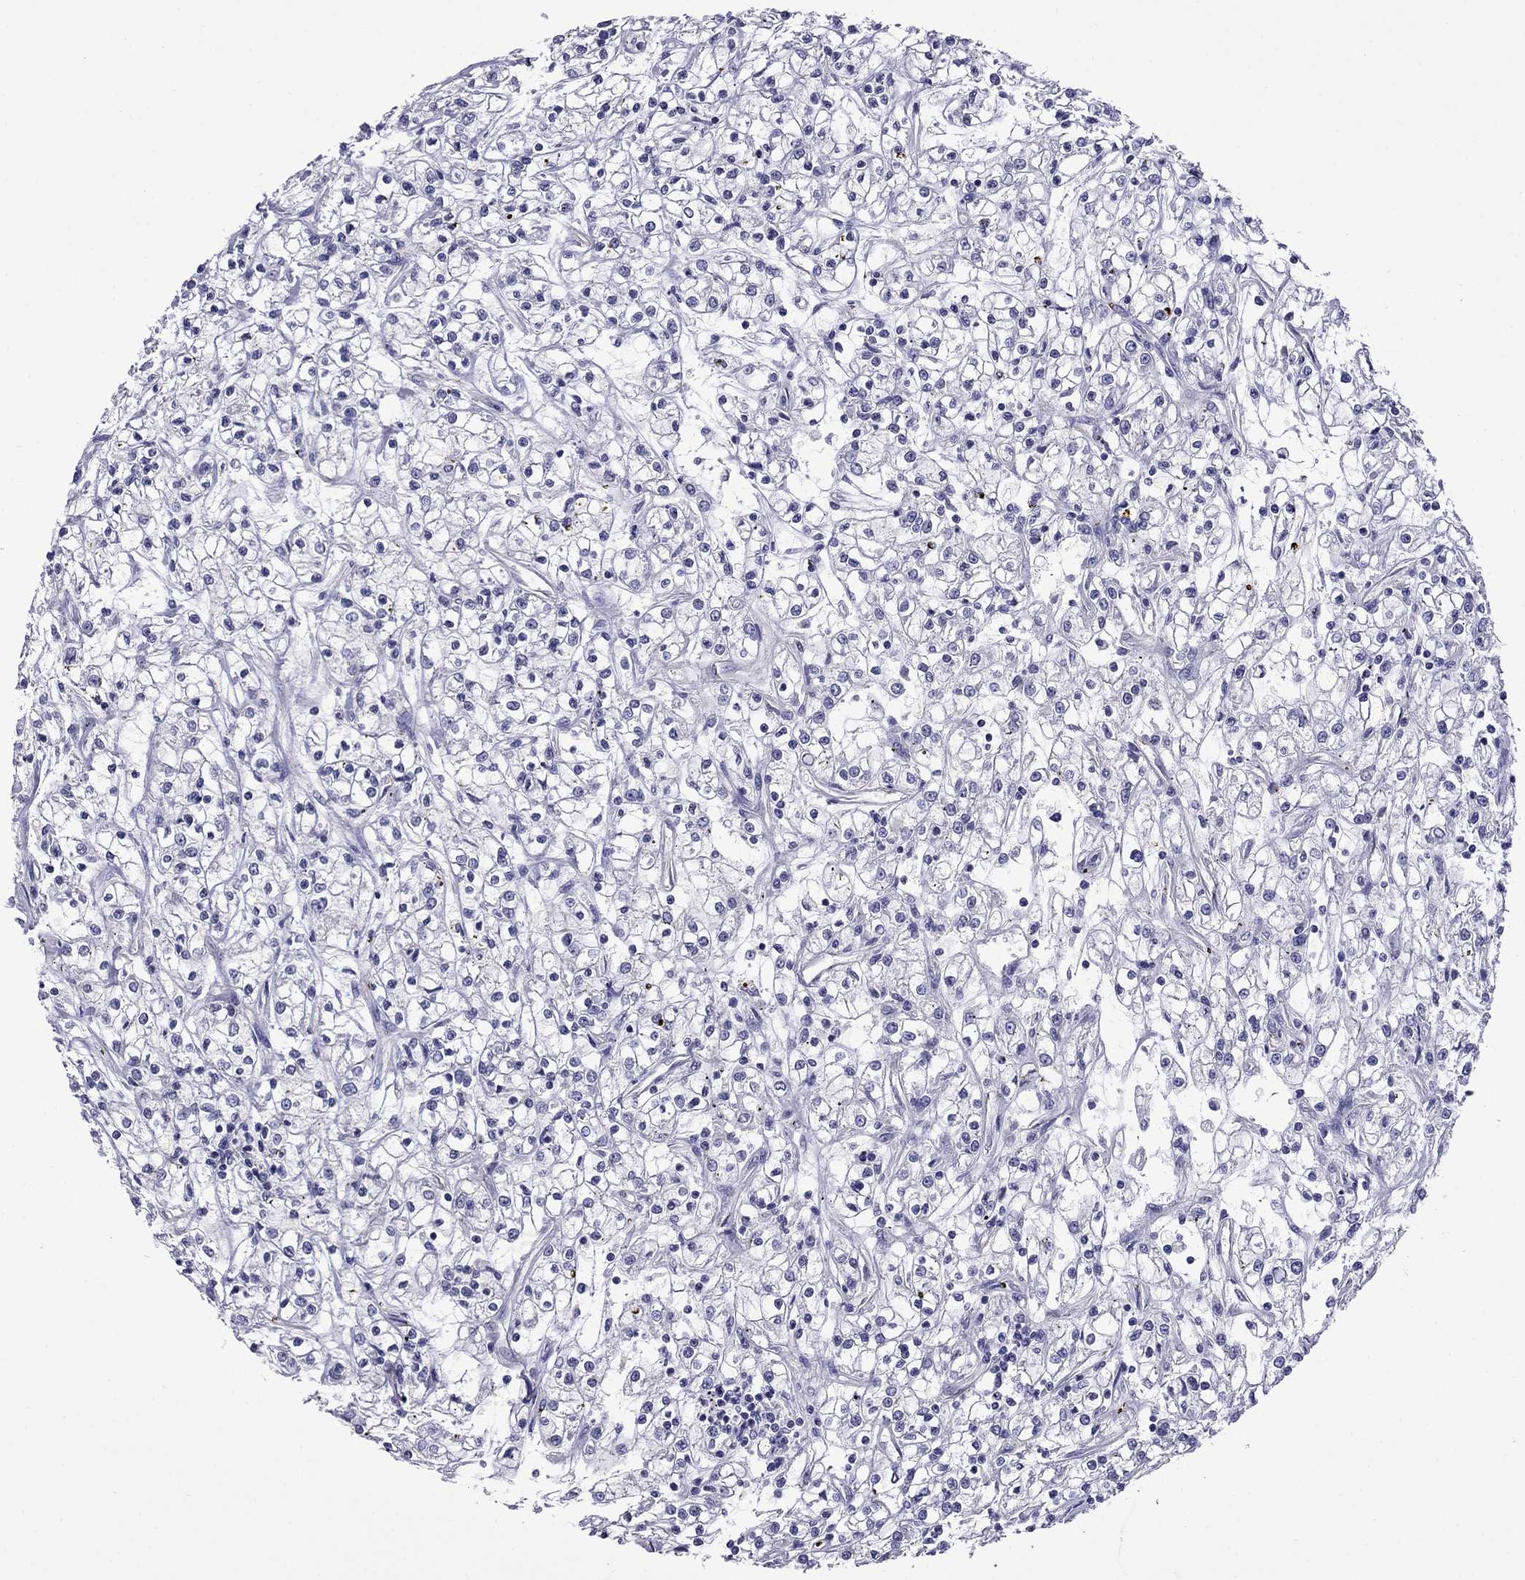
{"staining": {"intensity": "negative", "quantity": "none", "location": "none"}, "tissue": "renal cancer", "cell_type": "Tumor cells", "image_type": "cancer", "snomed": [{"axis": "morphology", "description": "Adenocarcinoma, NOS"}, {"axis": "topography", "description": "Kidney"}], "caption": "Histopathology image shows no significant protein staining in tumor cells of renal cancer (adenocarcinoma).", "gene": "STAR", "patient": {"sex": "female", "age": 59}}